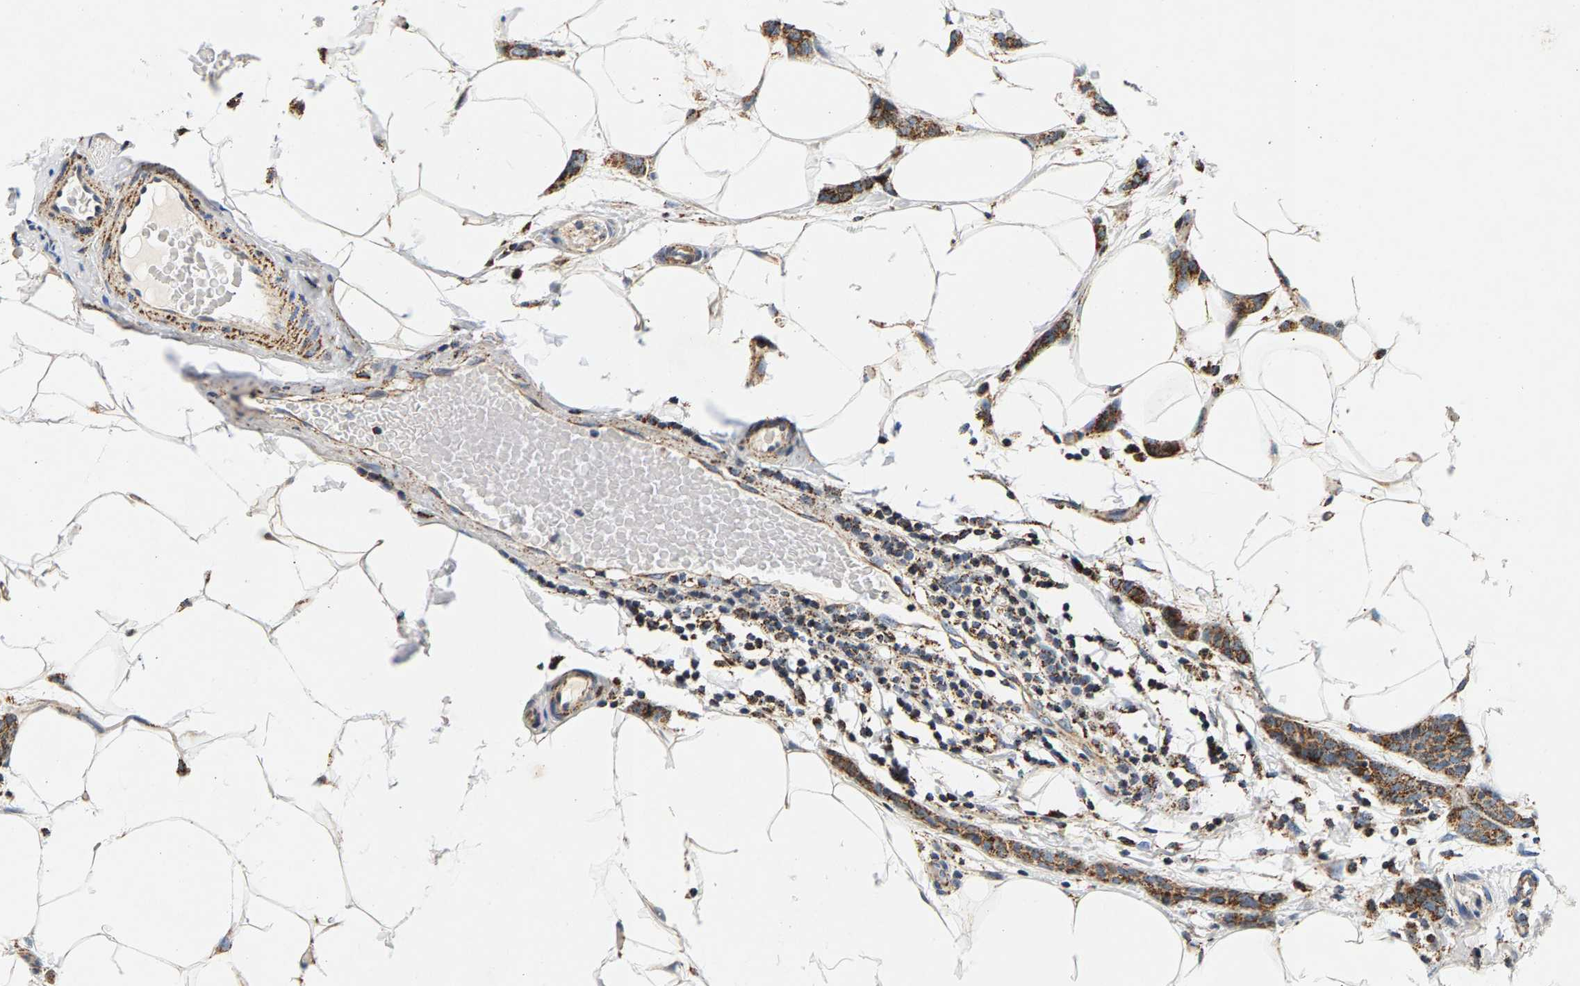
{"staining": {"intensity": "moderate", "quantity": ">75%", "location": "cytoplasmic/membranous"}, "tissue": "breast cancer", "cell_type": "Tumor cells", "image_type": "cancer", "snomed": [{"axis": "morphology", "description": "Lobular carcinoma"}, {"axis": "topography", "description": "Skin"}, {"axis": "topography", "description": "Breast"}], "caption": "Human lobular carcinoma (breast) stained with a brown dye exhibits moderate cytoplasmic/membranous positive staining in about >75% of tumor cells.", "gene": "PDE1A", "patient": {"sex": "female", "age": 46}}